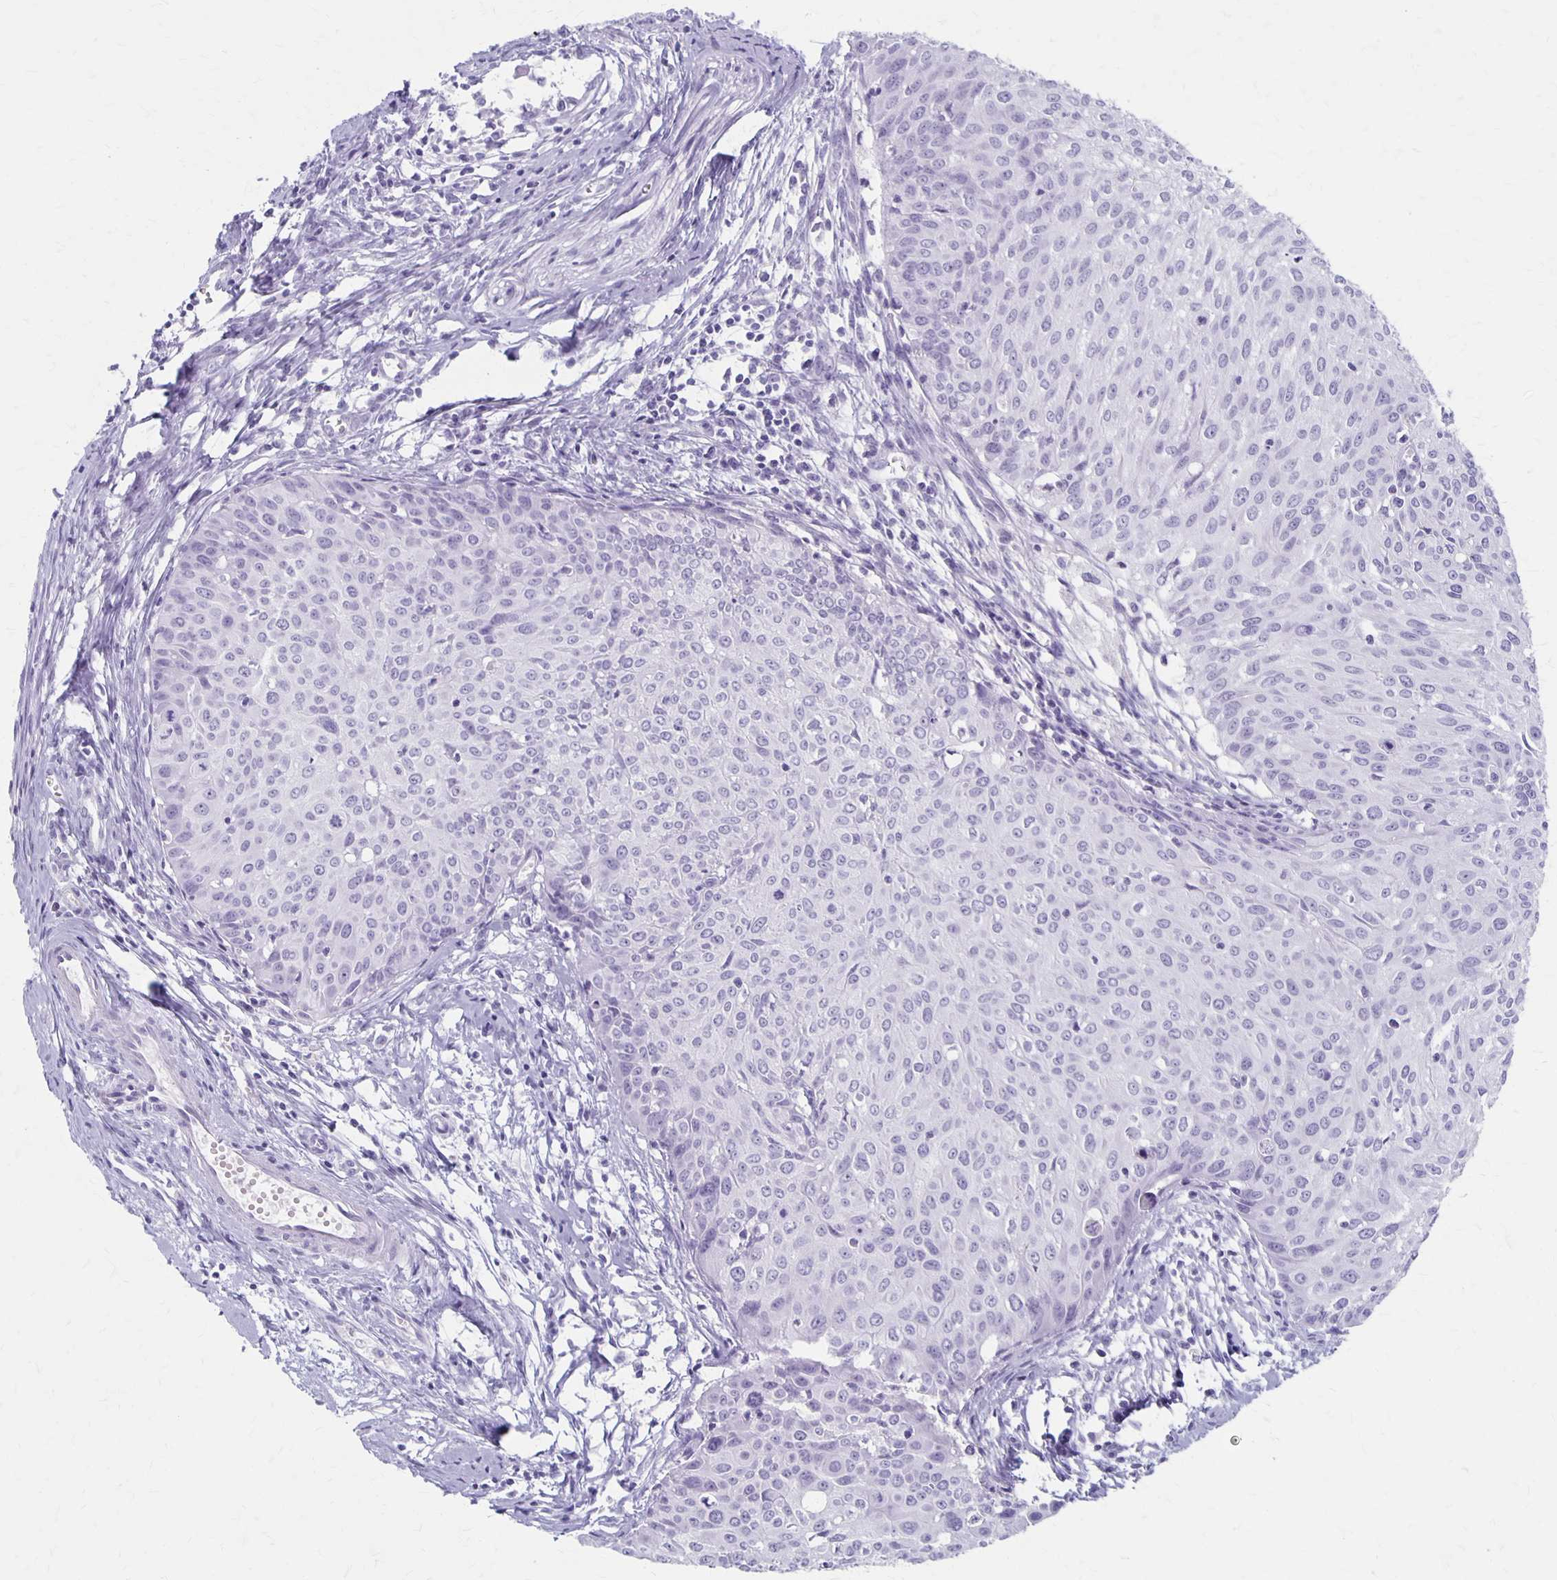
{"staining": {"intensity": "negative", "quantity": "none", "location": "none"}, "tissue": "cervical cancer", "cell_type": "Tumor cells", "image_type": "cancer", "snomed": [{"axis": "morphology", "description": "Squamous cell carcinoma, NOS"}, {"axis": "topography", "description": "Cervix"}], "caption": "The photomicrograph displays no significant positivity in tumor cells of cervical cancer.", "gene": "MAGEC2", "patient": {"sex": "female", "age": 50}}